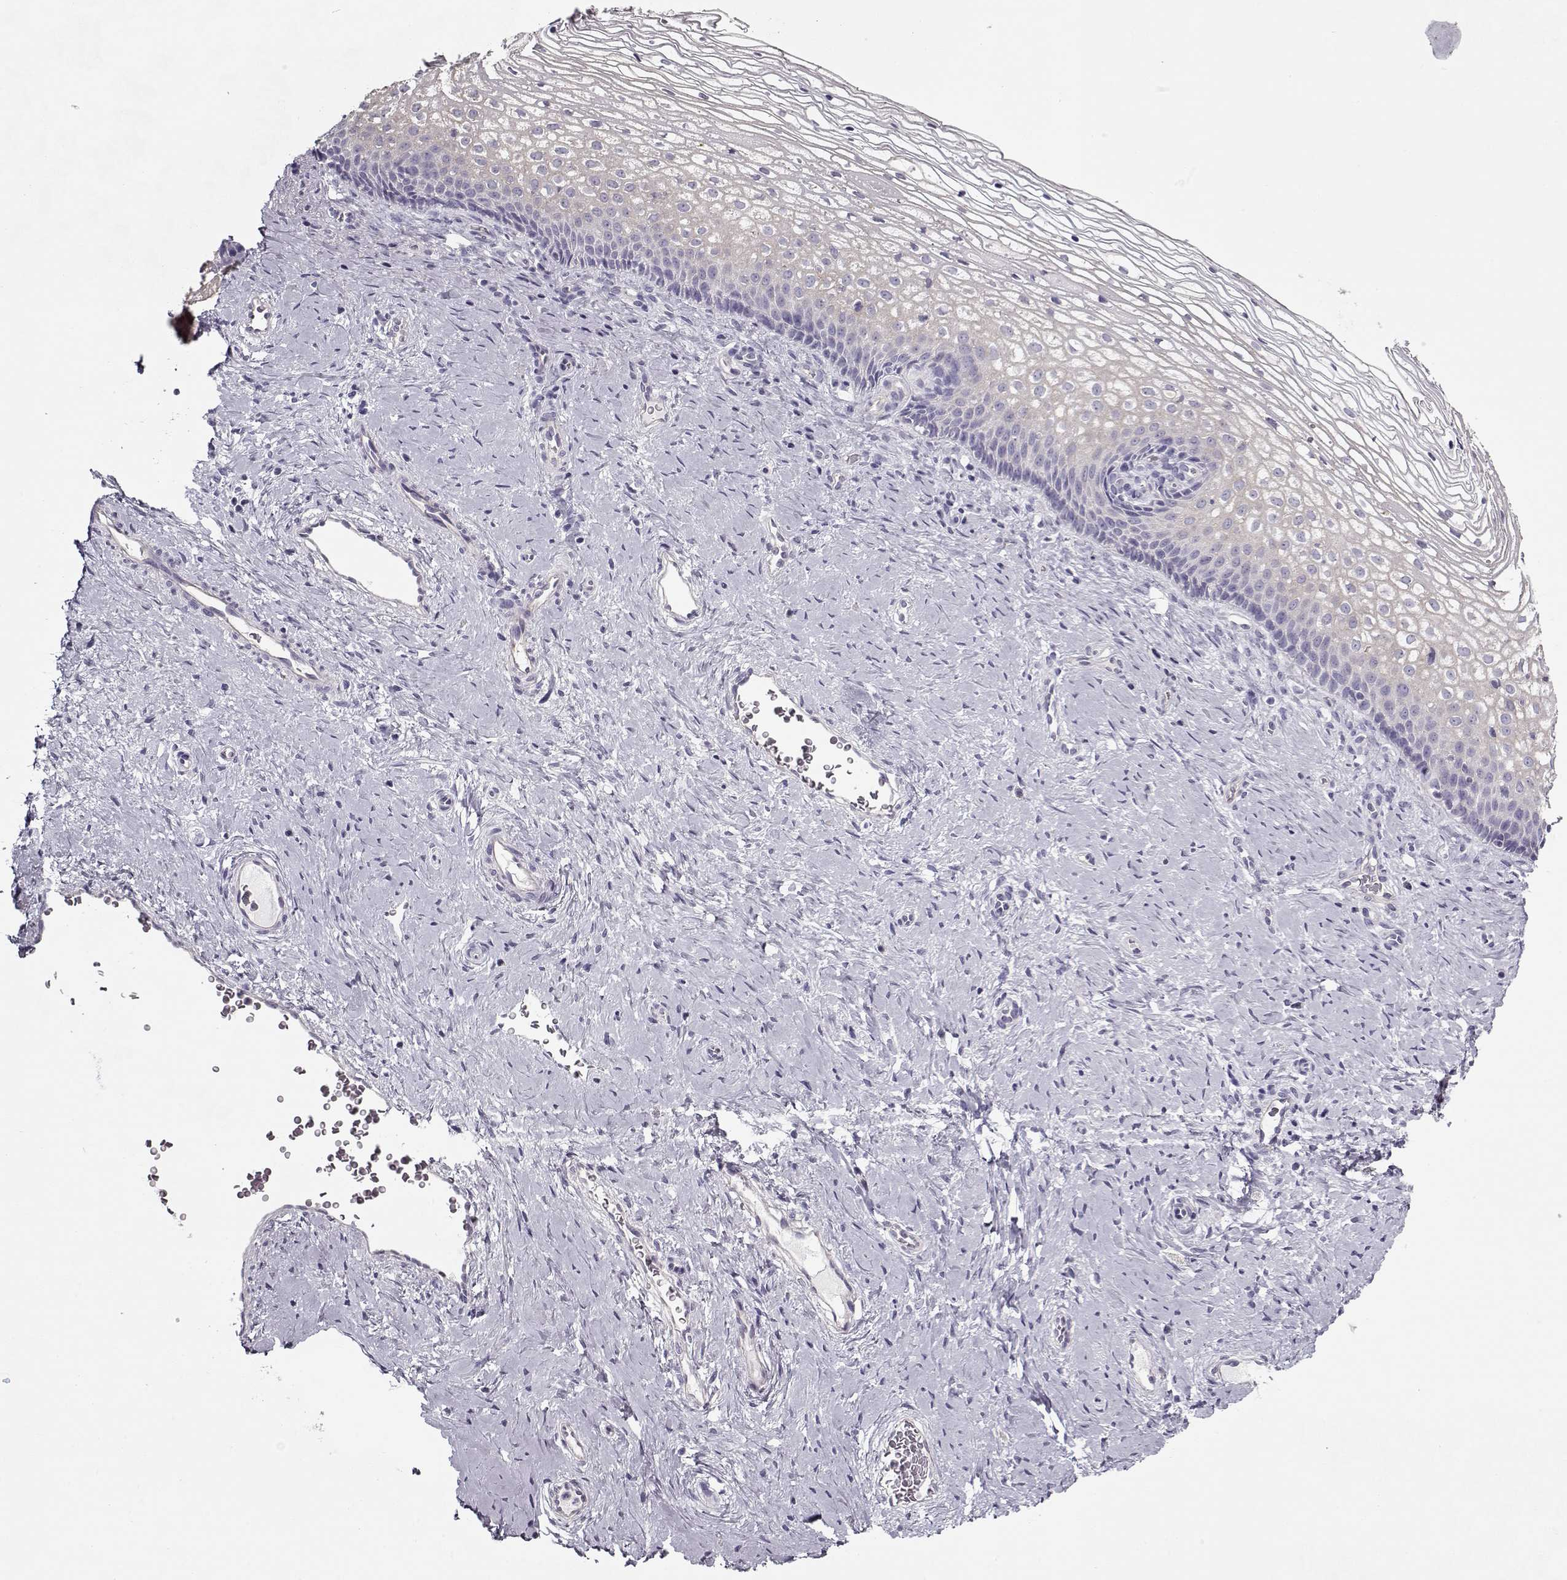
{"staining": {"intensity": "negative", "quantity": "none", "location": "none"}, "tissue": "cervix", "cell_type": "Squamous epithelial cells", "image_type": "normal", "snomed": [{"axis": "morphology", "description": "Normal tissue, NOS"}, {"axis": "topography", "description": "Cervix"}], "caption": "The image reveals no staining of squamous epithelial cells in unremarkable cervix. (Immunohistochemistry, brightfield microscopy, high magnification).", "gene": "CCDC136", "patient": {"sex": "female", "age": 34}}